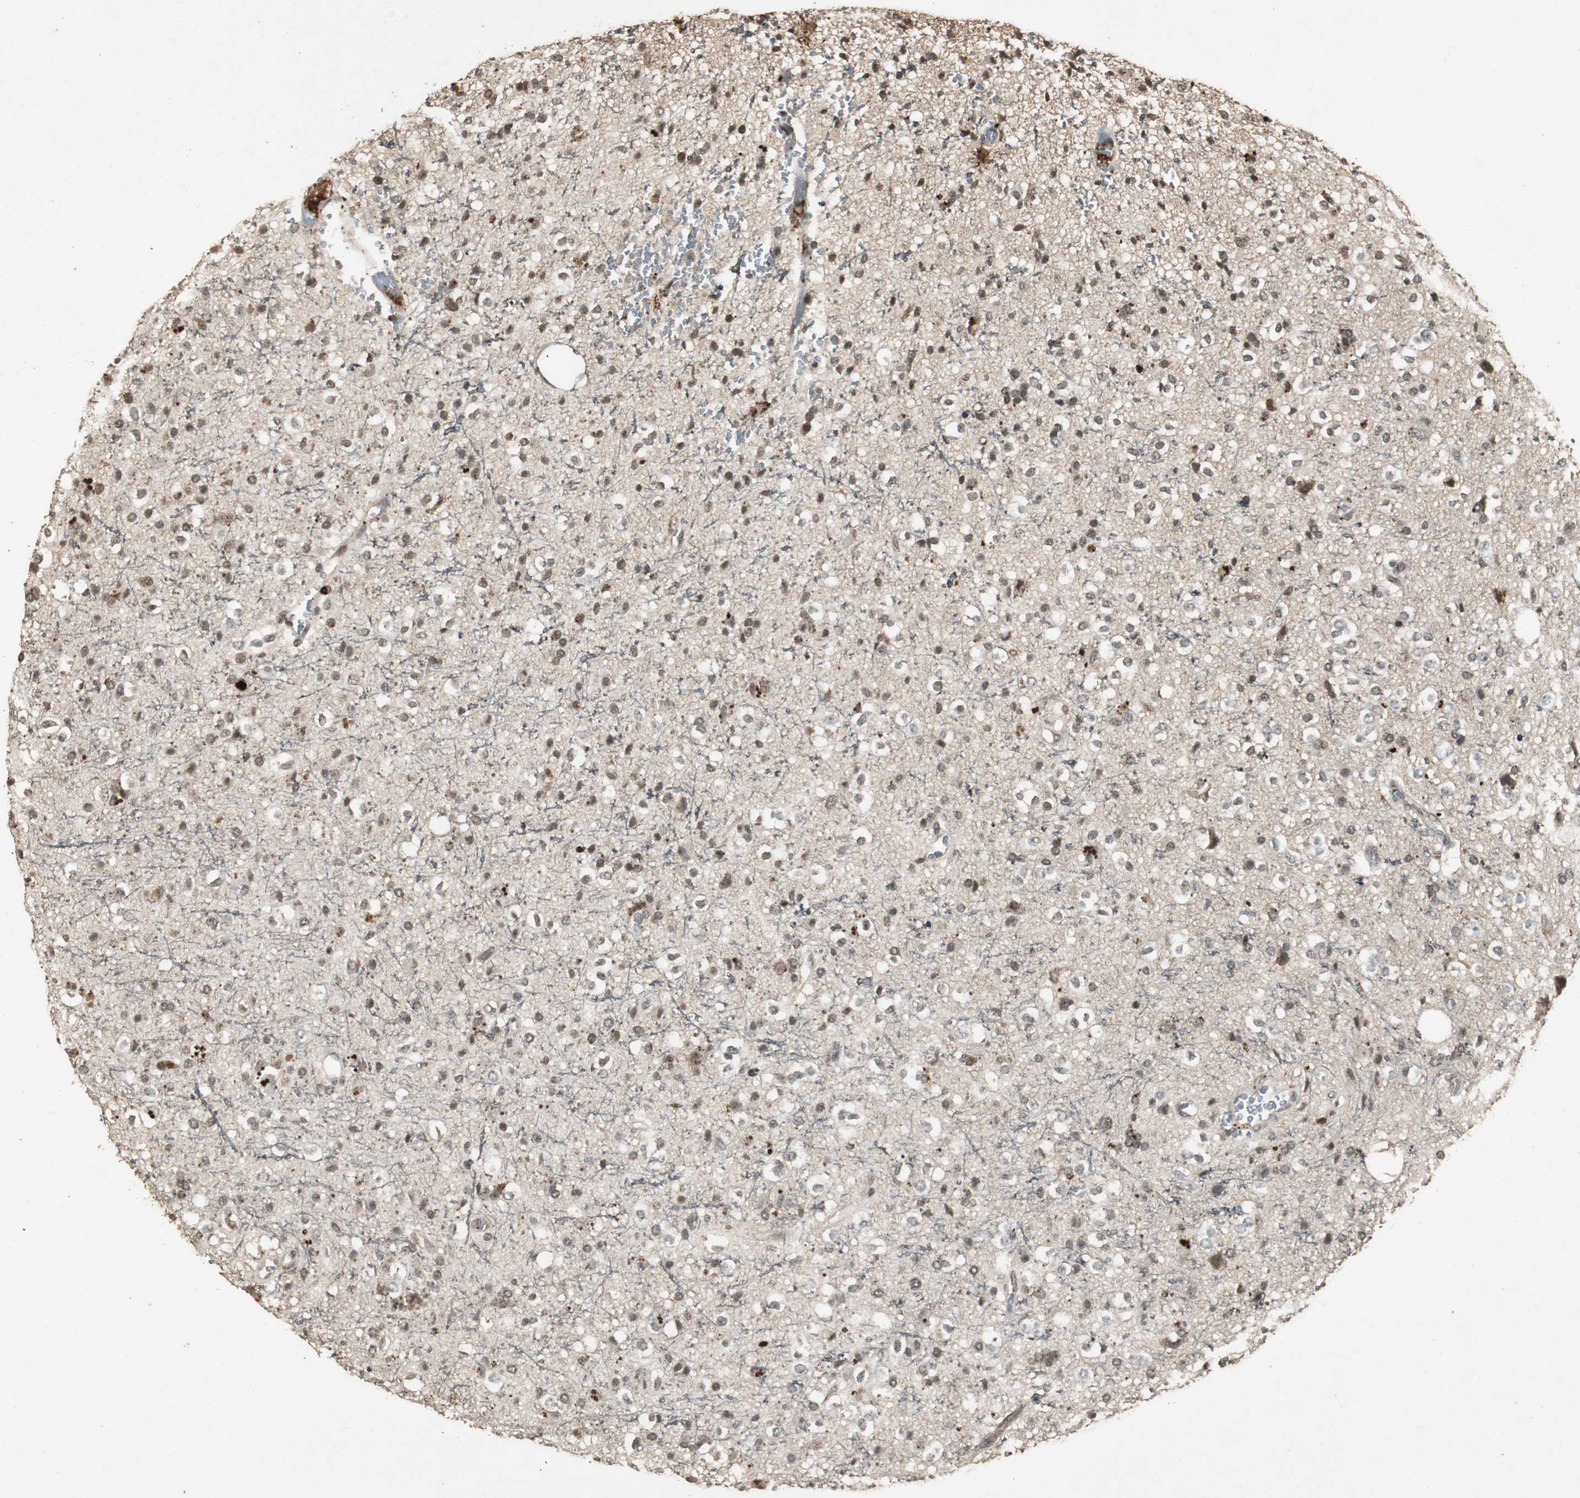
{"staining": {"intensity": "moderate", "quantity": ">75%", "location": "cytoplasmic/membranous,nuclear"}, "tissue": "glioma", "cell_type": "Tumor cells", "image_type": "cancer", "snomed": [{"axis": "morphology", "description": "Glioma, malignant, High grade"}, {"axis": "topography", "description": "Brain"}], "caption": "IHC staining of malignant glioma (high-grade), which shows medium levels of moderate cytoplasmic/membranous and nuclear staining in approximately >75% of tumor cells indicating moderate cytoplasmic/membranous and nuclear protein expression. The staining was performed using DAB (brown) for protein detection and nuclei were counterstained in hematoxylin (blue).", "gene": "EMX1", "patient": {"sex": "male", "age": 47}}